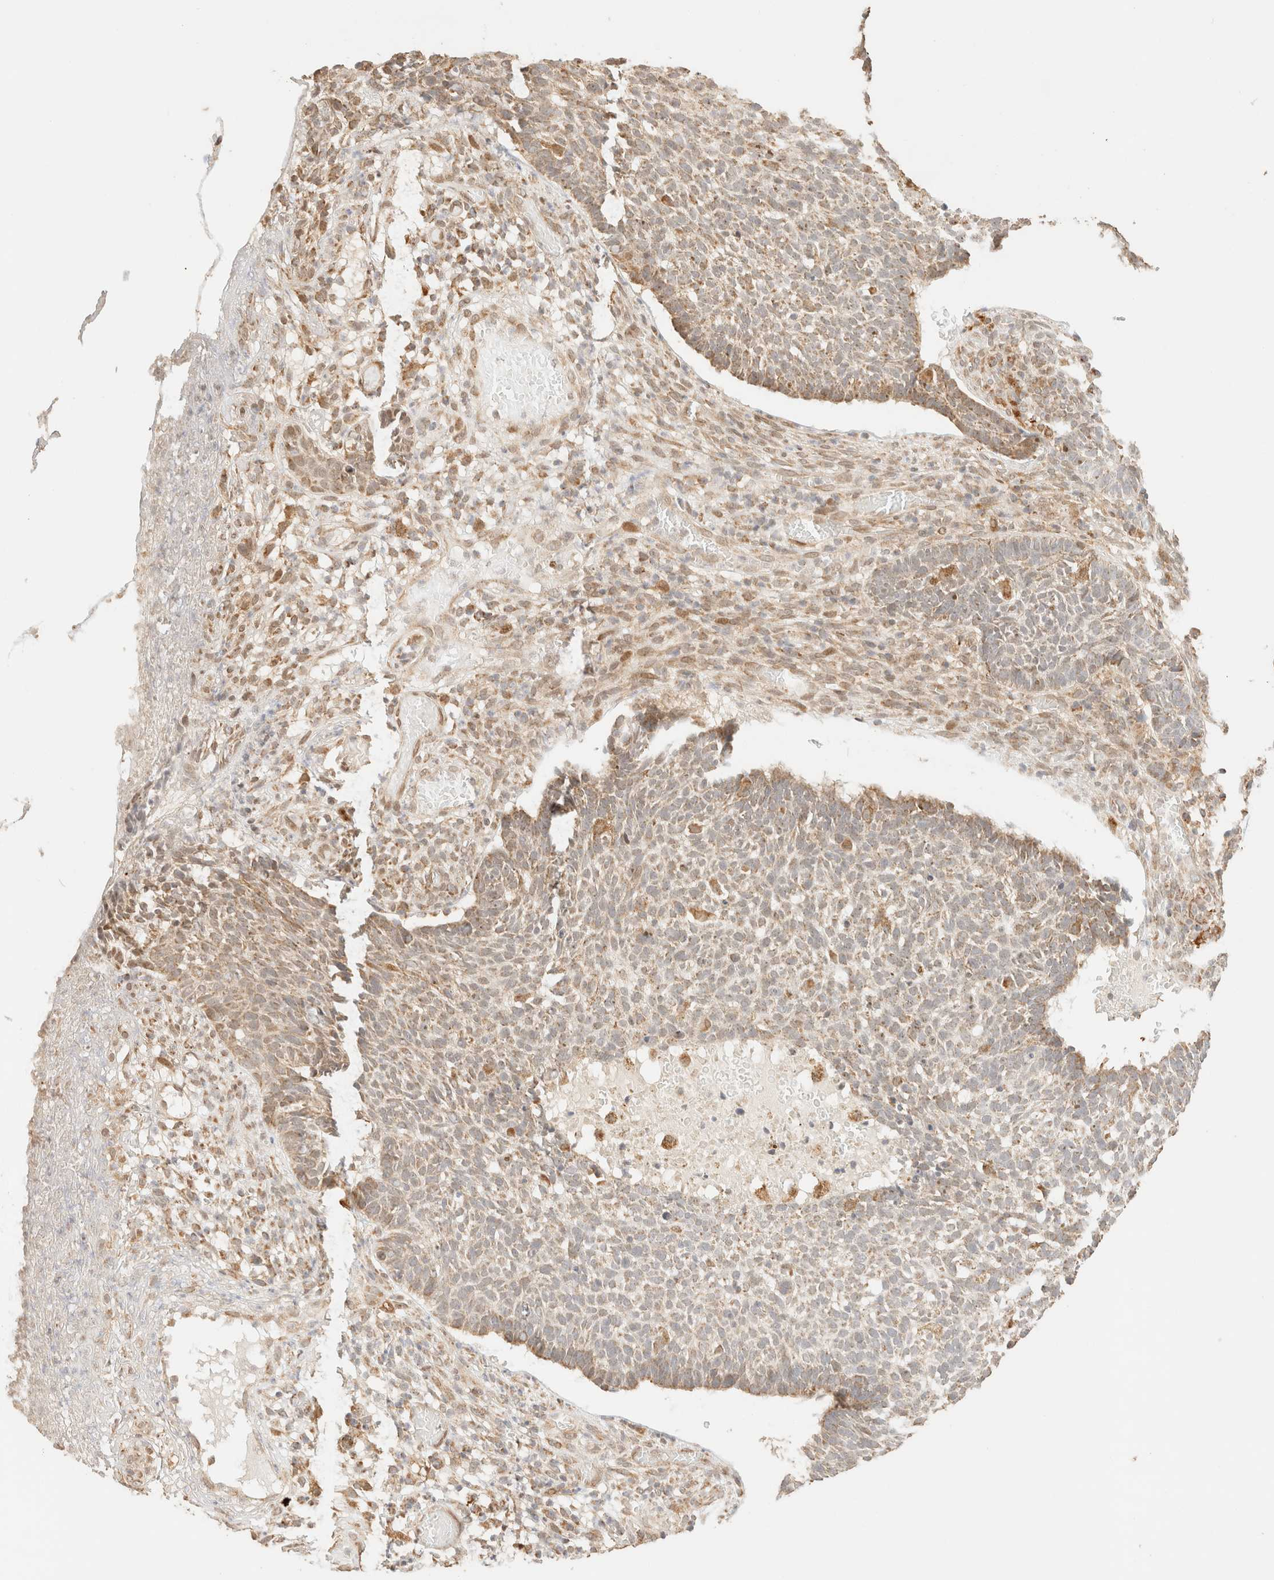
{"staining": {"intensity": "weak", "quantity": "<25%", "location": "cytoplasmic/membranous"}, "tissue": "skin cancer", "cell_type": "Tumor cells", "image_type": "cancer", "snomed": [{"axis": "morphology", "description": "Basal cell carcinoma"}, {"axis": "topography", "description": "Skin"}], "caption": "An immunohistochemistry histopathology image of basal cell carcinoma (skin) is shown. There is no staining in tumor cells of basal cell carcinoma (skin).", "gene": "TACO1", "patient": {"sex": "male", "age": 85}}